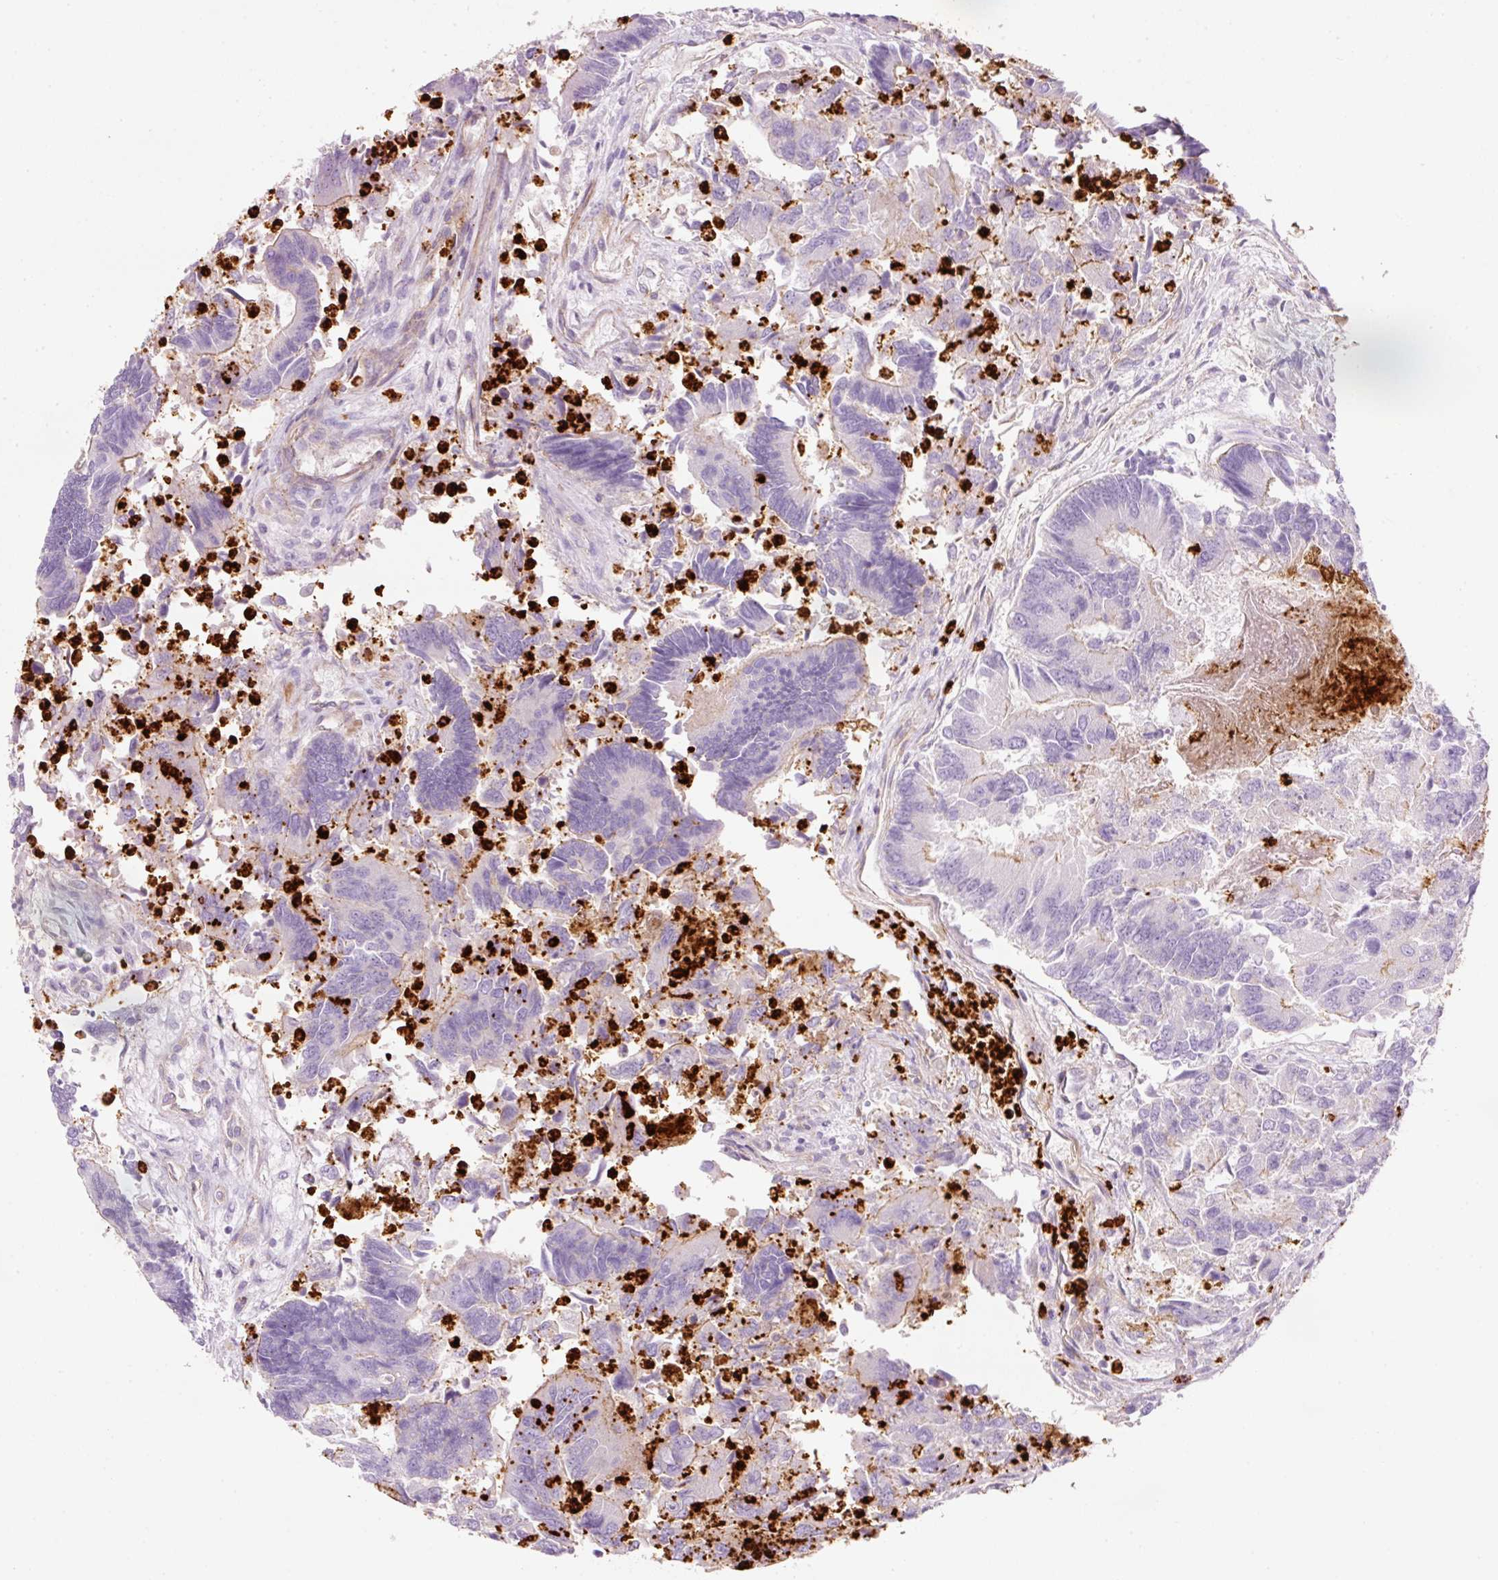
{"staining": {"intensity": "negative", "quantity": "none", "location": "none"}, "tissue": "colorectal cancer", "cell_type": "Tumor cells", "image_type": "cancer", "snomed": [{"axis": "morphology", "description": "Adenocarcinoma, NOS"}, {"axis": "topography", "description": "Colon"}], "caption": "Colorectal cancer (adenocarcinoma) was stained to show a protein in brown. There is no significant staining in tumor cells.", "gene": "MAP3K3", "patient": {"sex": "female", "age": 67}}